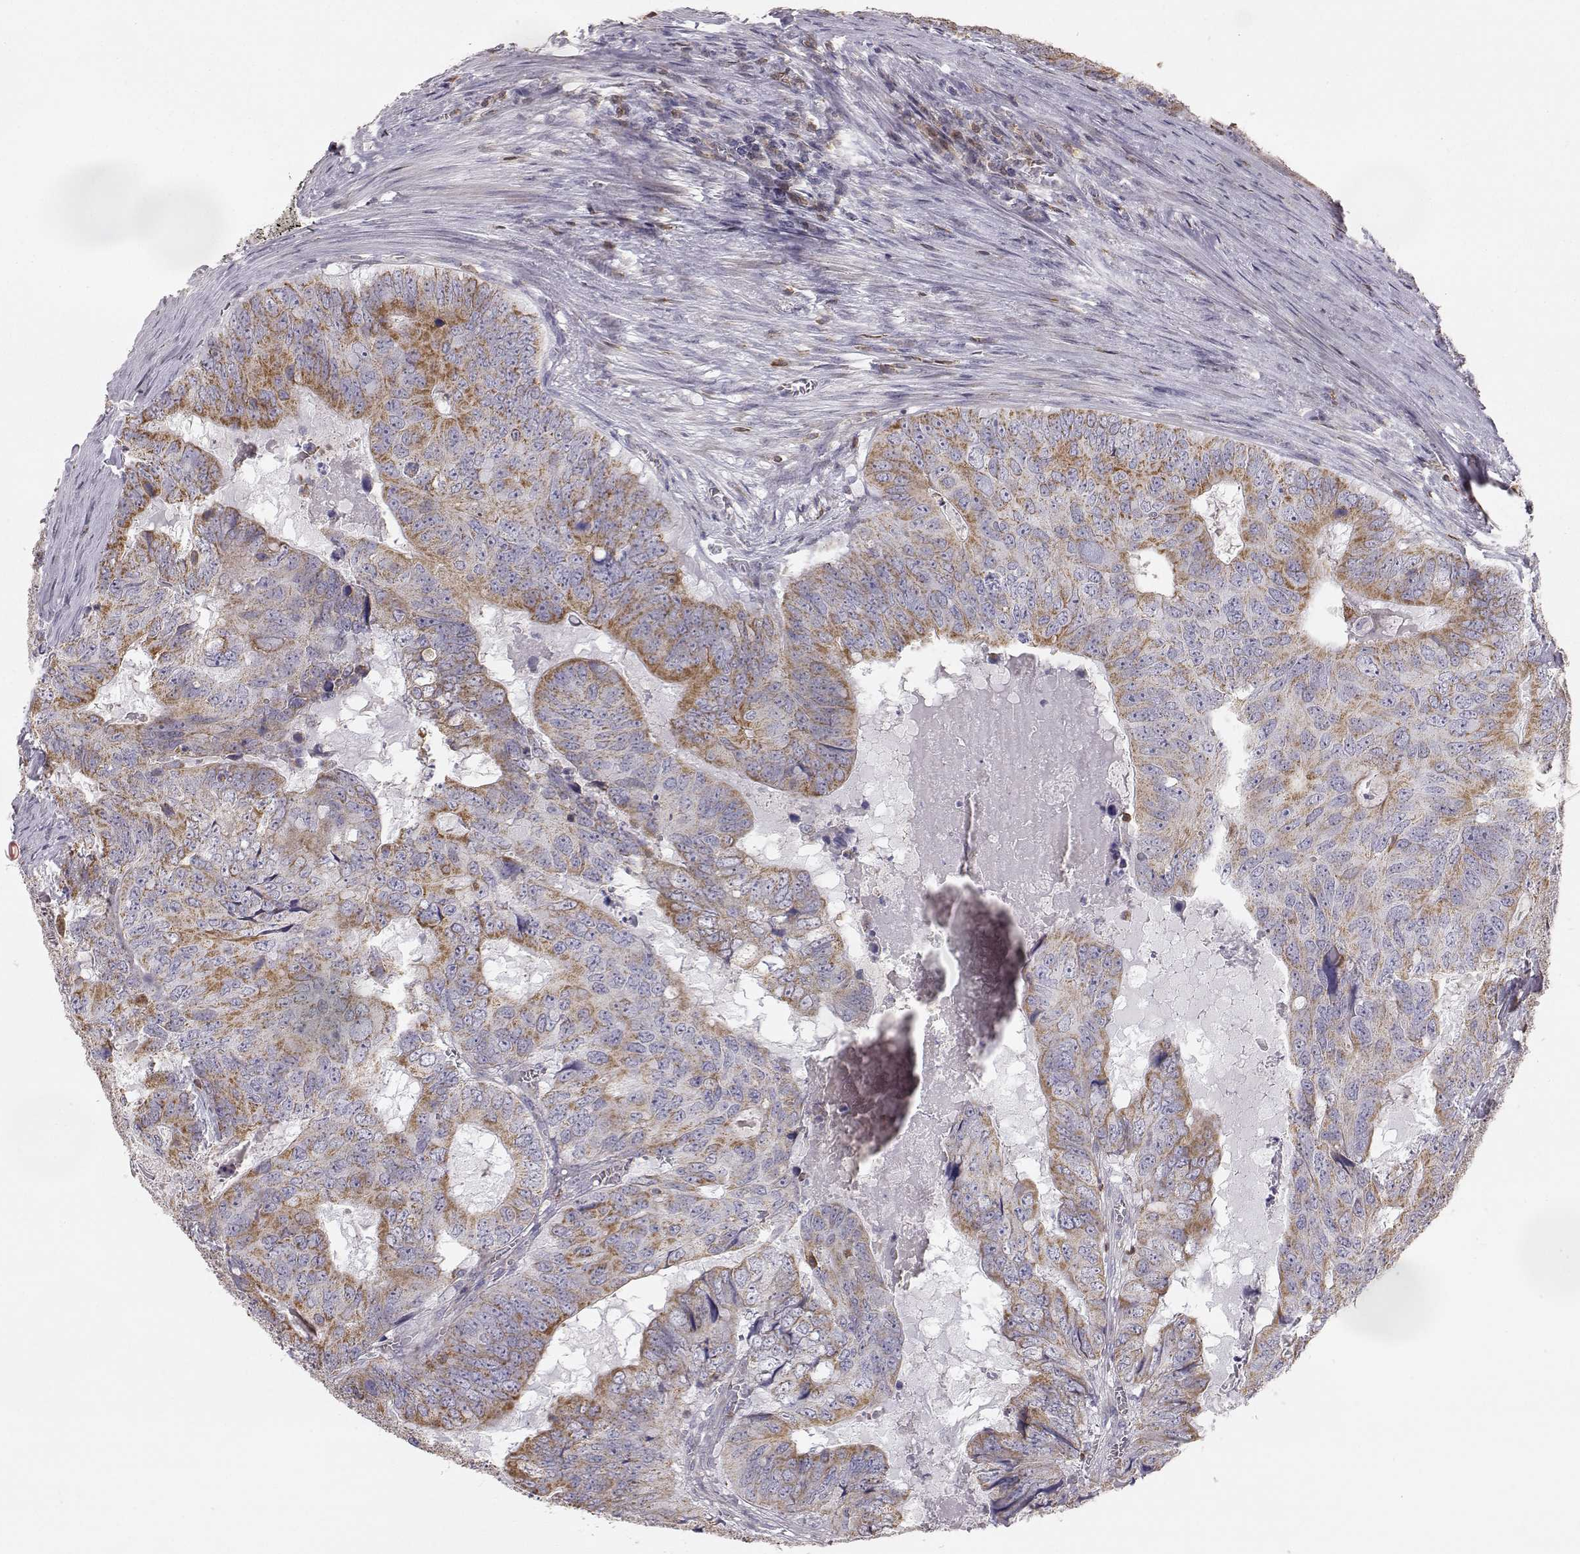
{"staining": {"intensity": "moderate", "quantity": ">75%", "location": "cytoplasmic/membranous"}, "tissue": "colorectal cancer", "cell_type": "Tumor cells", "image_type": "cancer", "snomed": [{"axis": "morphology", "description": "Adenocarcinoma, NOS"}, {"axis": "topography", "description": "Colon"}], "caption": "A brown stain highlights moderate cytoplasmic/membranous positivity of a protein in human colorectal cancer tumor cells.", "gene": "GRAP2", "patient": {"sex": "male", "age": 79}}